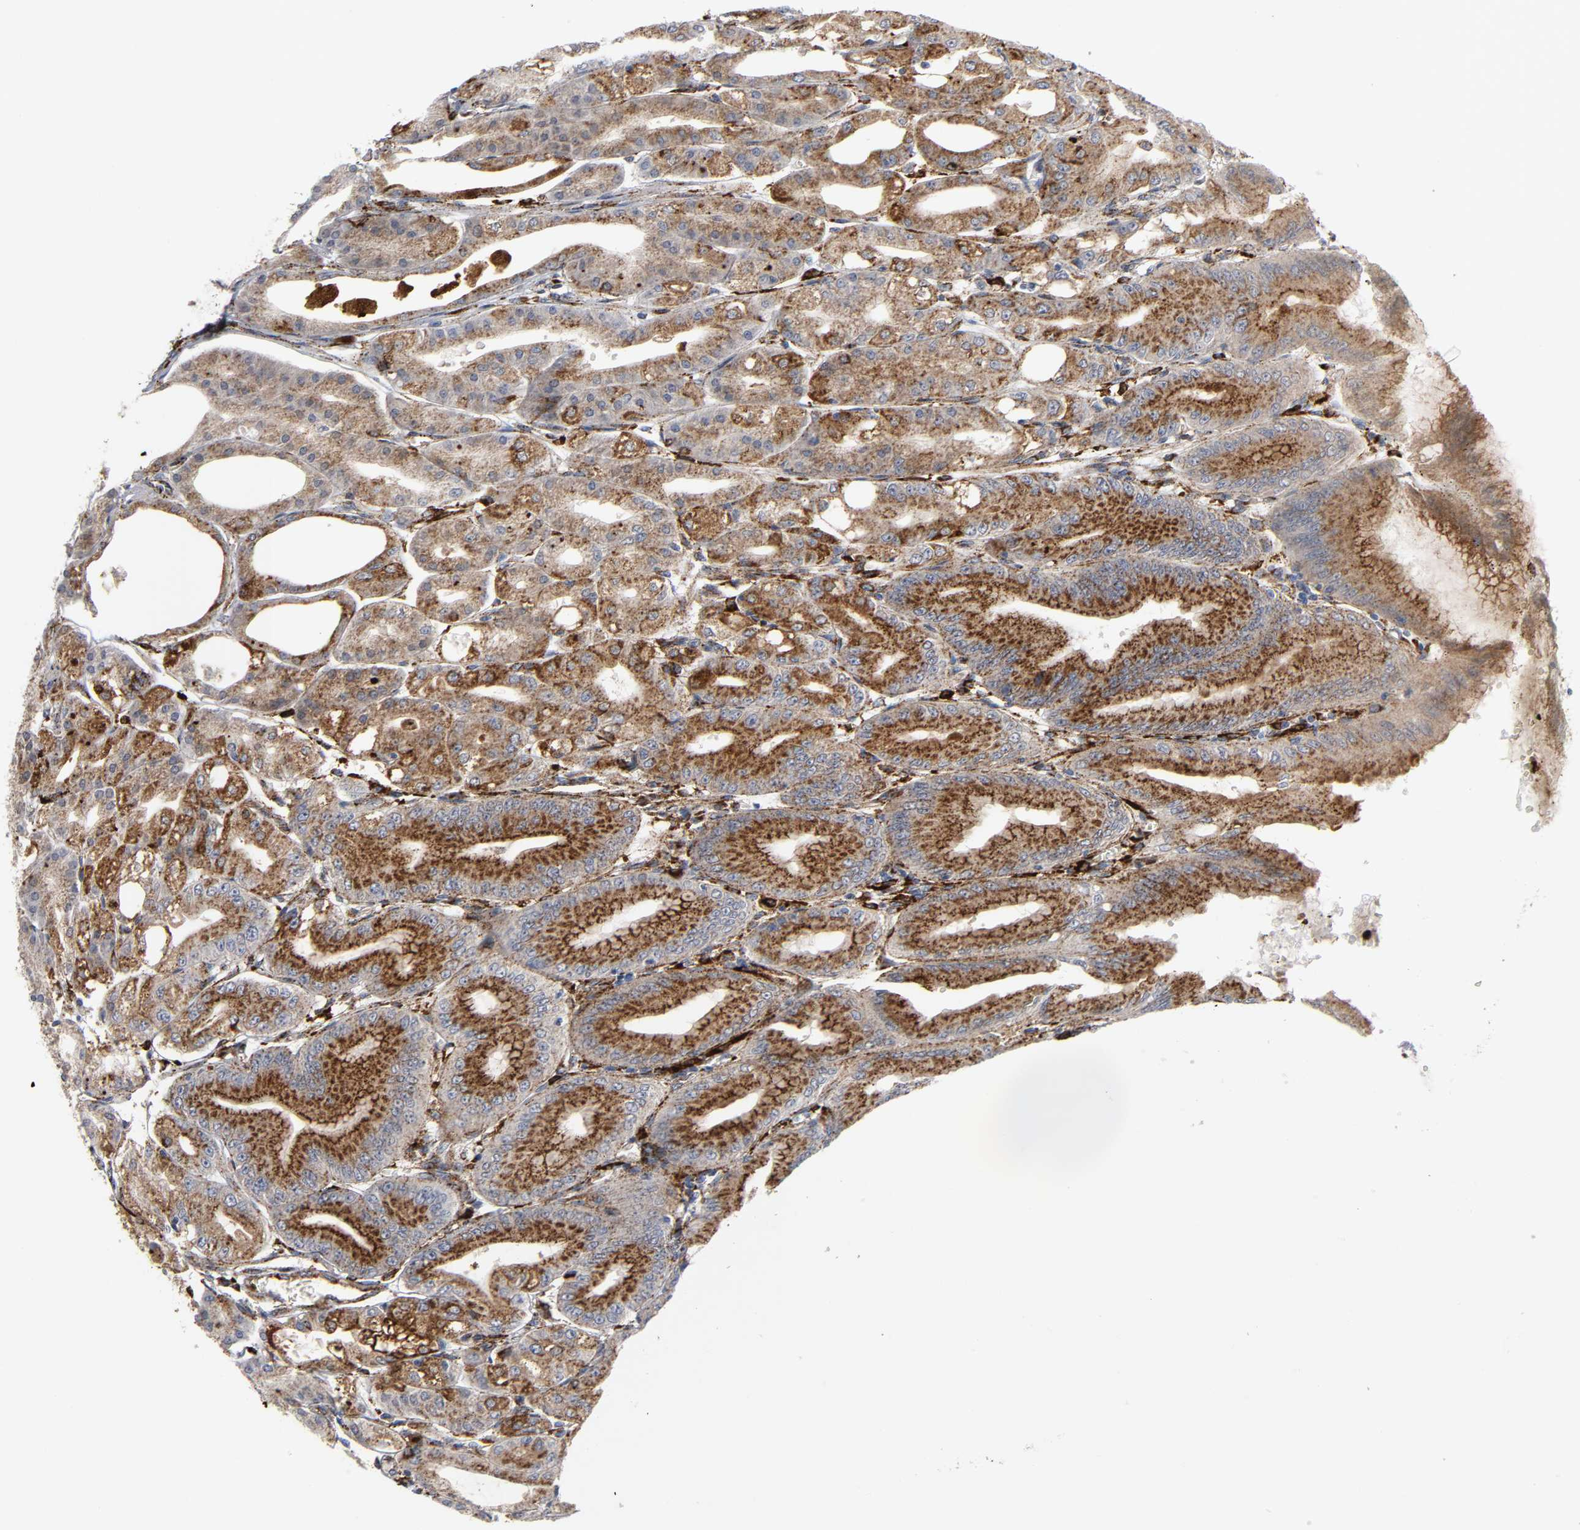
{"staining": {"intensity": "strong", "quantity": ">75%", "location": "cytoplasmic/membranous"}, "tissue": "stomach", "cell_type": "Glandular cells", "image_type": "normal", "snomed": [{"axis": "morphology", "description": "Normal tissue, NOS"}, {"axis": "topography", "description": "Stomach, lower"}], "caption": "Immunohistochemistry (DAB) staining of benign human stomach exhibits strong cytoplasmic/membranous protein positivity in about >75% of glandular cells. (IHC, brightfield microscopy, high magnification).", "gene": "PSAP", "patient": {"sex": "male", "age": 71}}